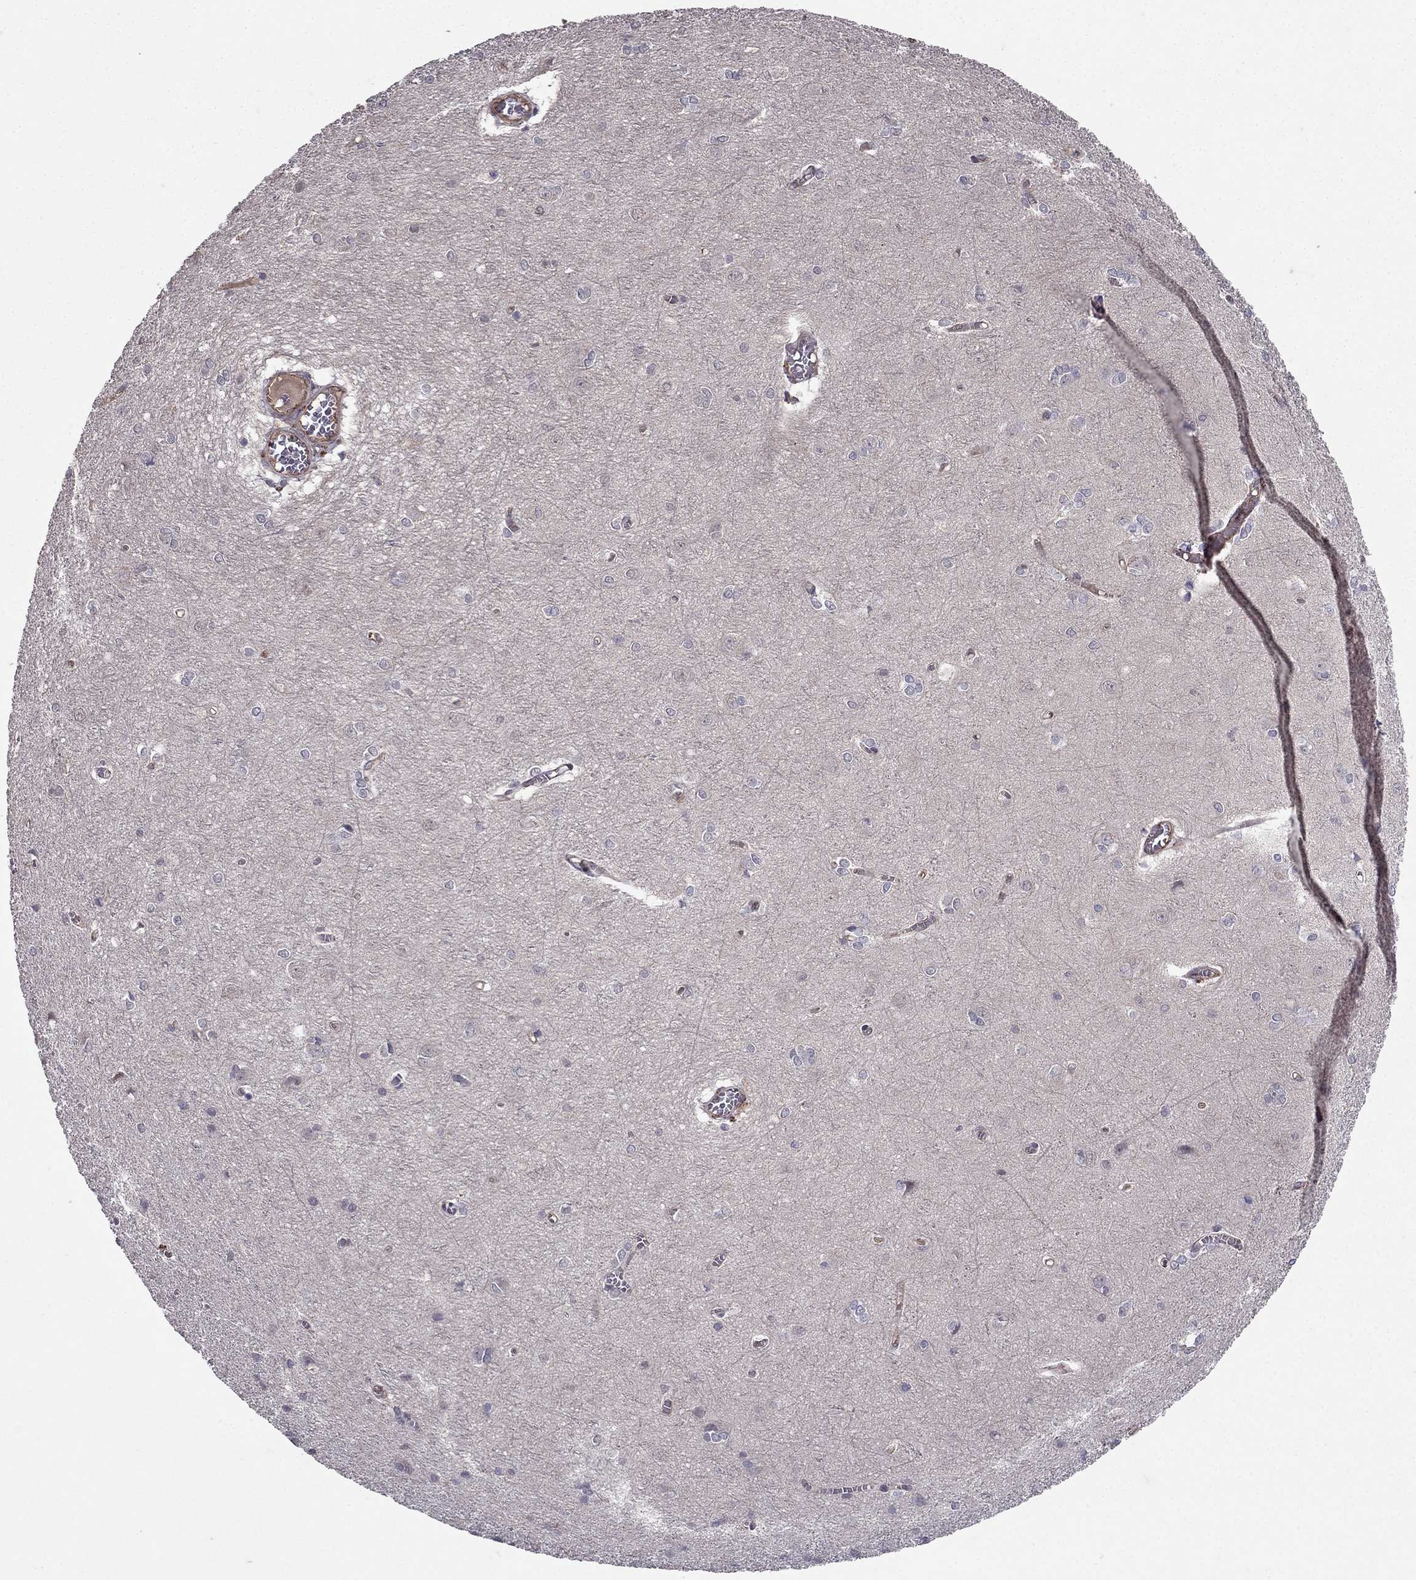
{"staining": {"intensity": "strong", "quantity": "25%-75%", "location": "cytoplasmic/membranous"}, "tissue": "cerebral cortex", "cell_type": "Endothelial cells", "image_type": "normal", "snomed": [{"axis": "morphology", "description": "Normal tissue, NOS"}, {"axis": "topography", "description": "Cerebral cortex"}], "caption": "Immunohistochemistry photomicrograph of benign cerebral cortex: cerebral cortex stained using immunohistochemistry exhibits high levels of strong protein expression localized specifically in the cytoplasmic/membranous of endothelial cells, appearing as a cytoplasmic/membranous brown color.", "gene": "RASIP1", "patient": {"sex": "male", "age": 37}}